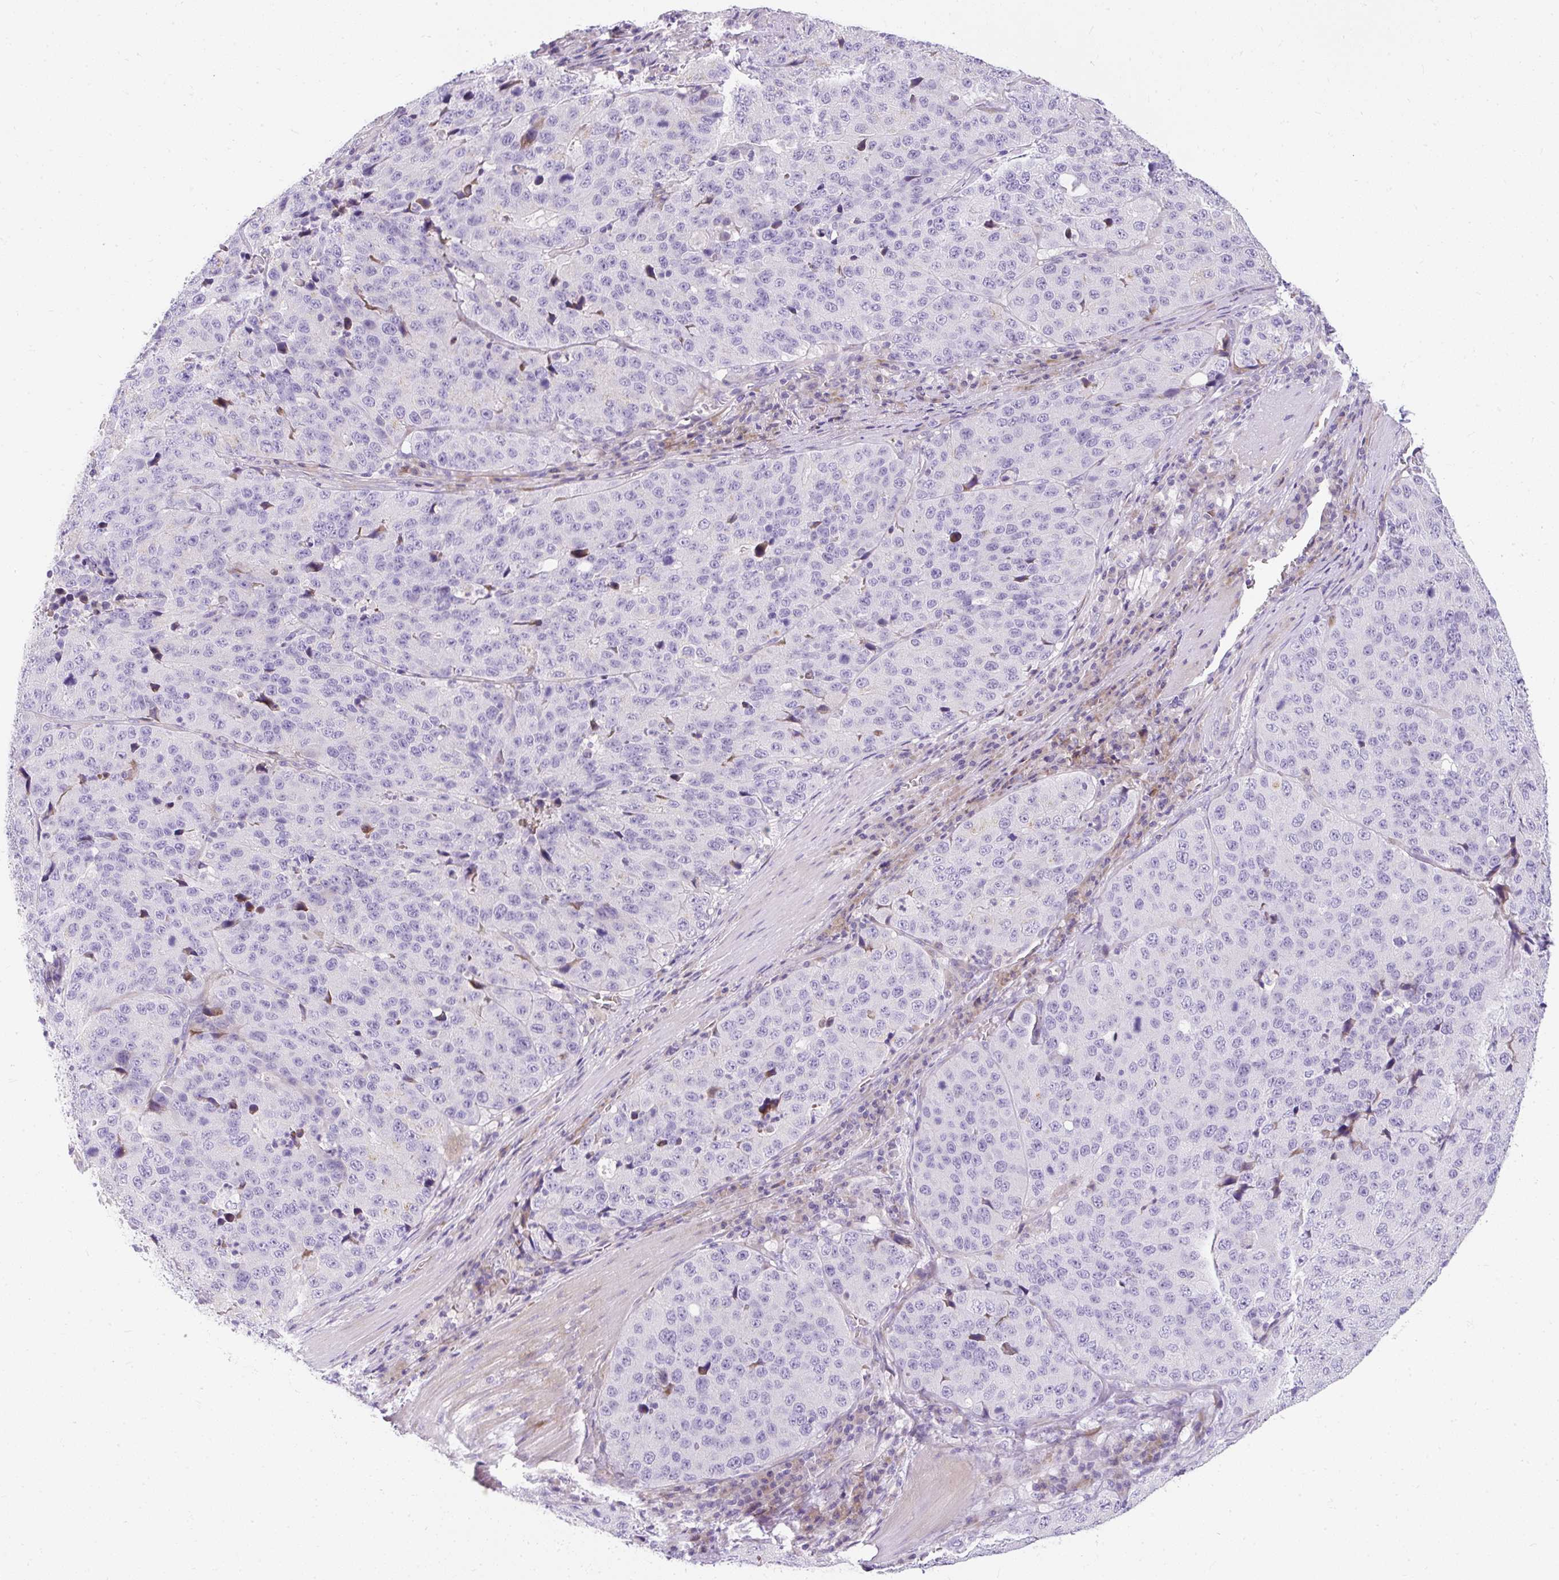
{"staining": {"intensity": "negative", "quantity": "none", "location": "none"}, "tissue": "stomach cancer", "cell_type": "Tumor cells", "image_type": "cancer", "snomed": [{"axis": "morphology", "description": "Adenocarcinoma, NOS"}, {"axis": "topography", "description": "Stomach"}], "caption": "Immunohistochemistry image of adenocarcinoma (stomach) stained for a protein (brown), which reveals no positivity in tumor cells. (Stains: DAB (3,3'-diaminobenzidine) immunohistochemistry with hematoxylin counter stain, Microscopy: brightfield microscopy at high magnification).", "gene": "DTX4", "patient": {"sex": "male", "age": 71}}